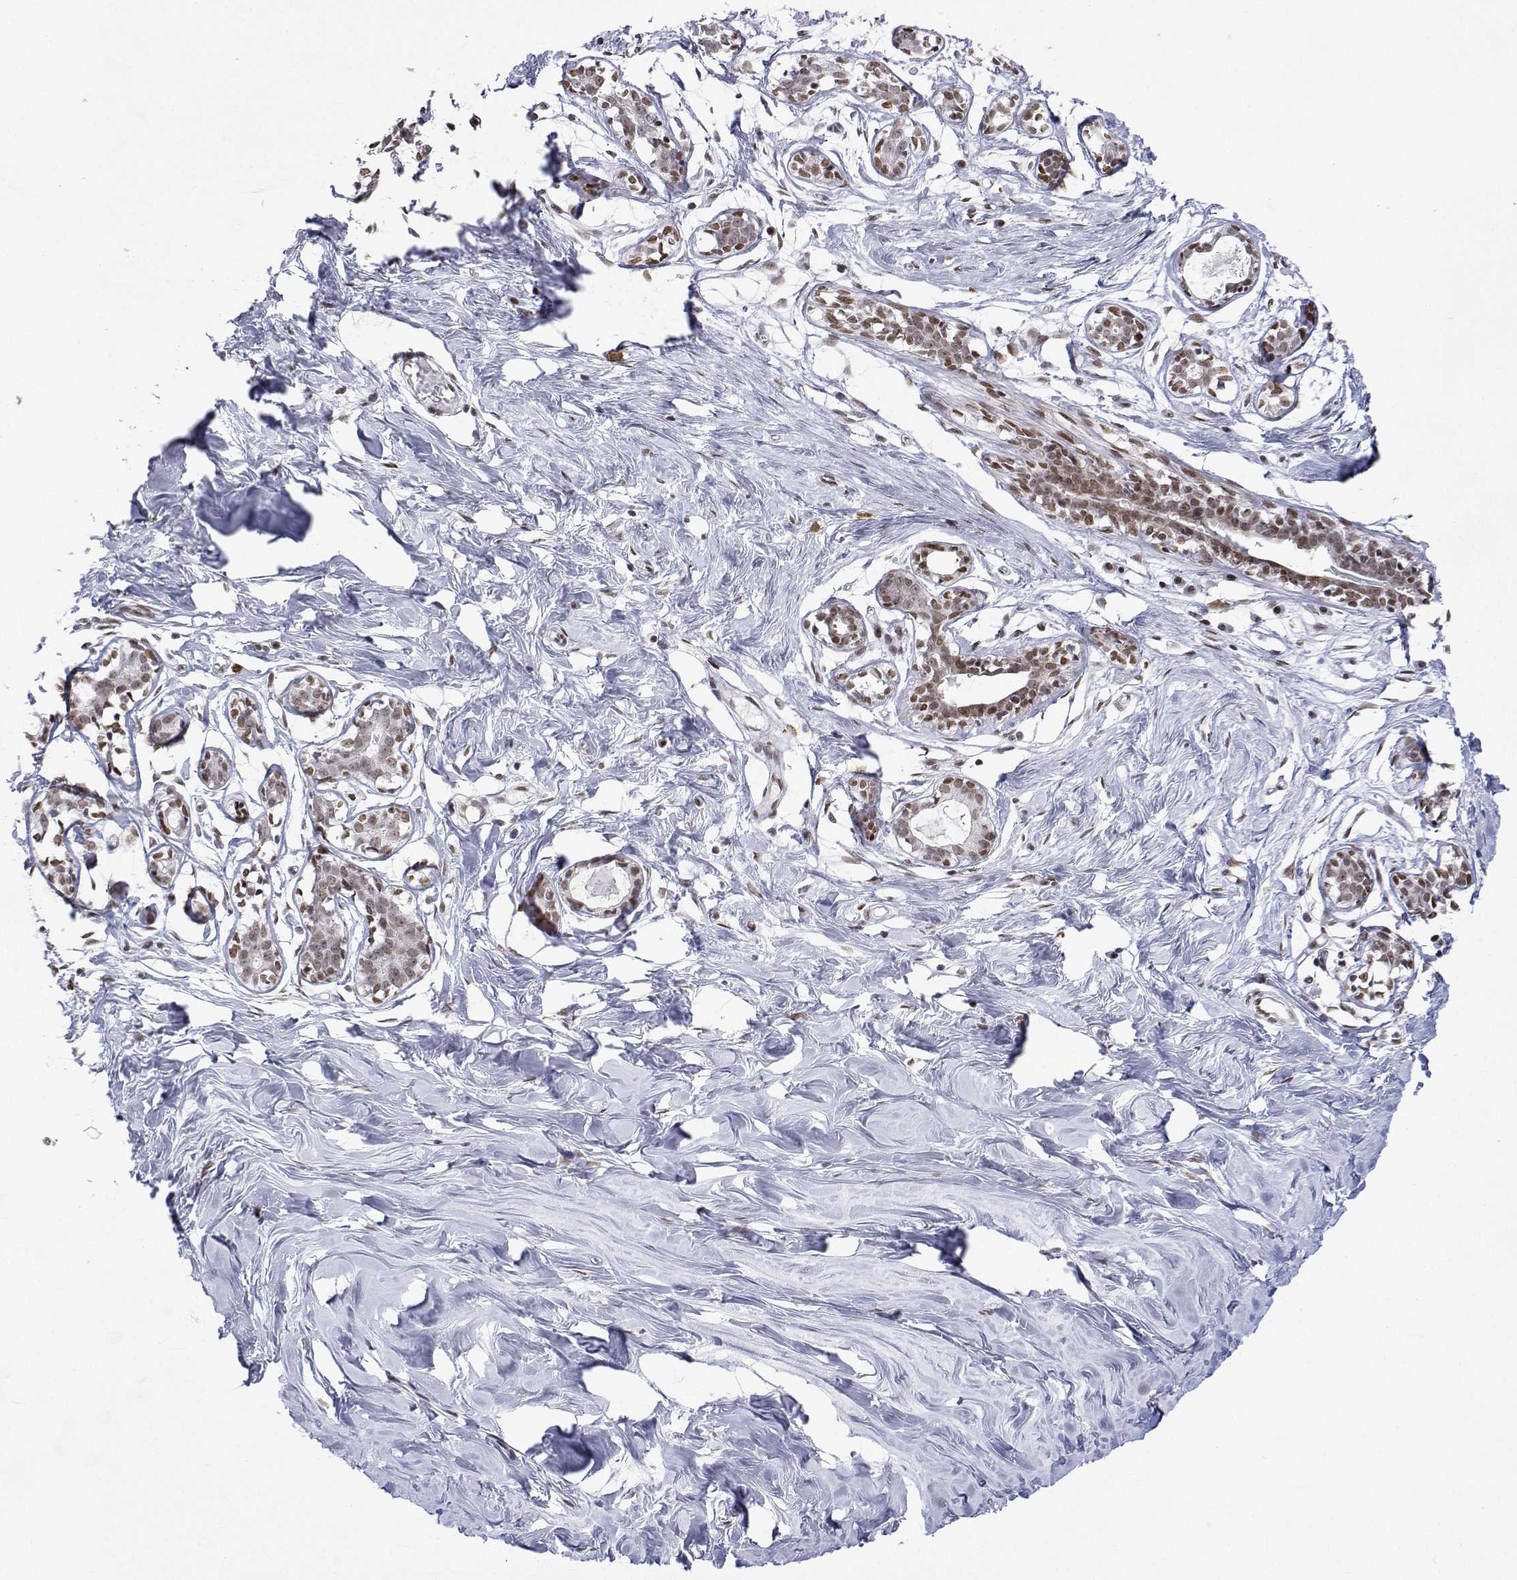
{"staining": {"intensity": "moderate", "quantity": "<25%", "location": "nuclear"}, "tissue": "breast", "cell_type": "Adipocytes", "image_type": "normal", "snomed": [{"axis": "morphology", "description": "Normal tissue, NOS"}, {"axis": "topography", "description": "Breast"}], "caption": "The immunohistochemical stain highlights moderate nuclear positivity in adipocytes of benign breast. Nuclei are stained in blue.", "gene": "XPC", "patient": {"sex": "female", "age": 27}}